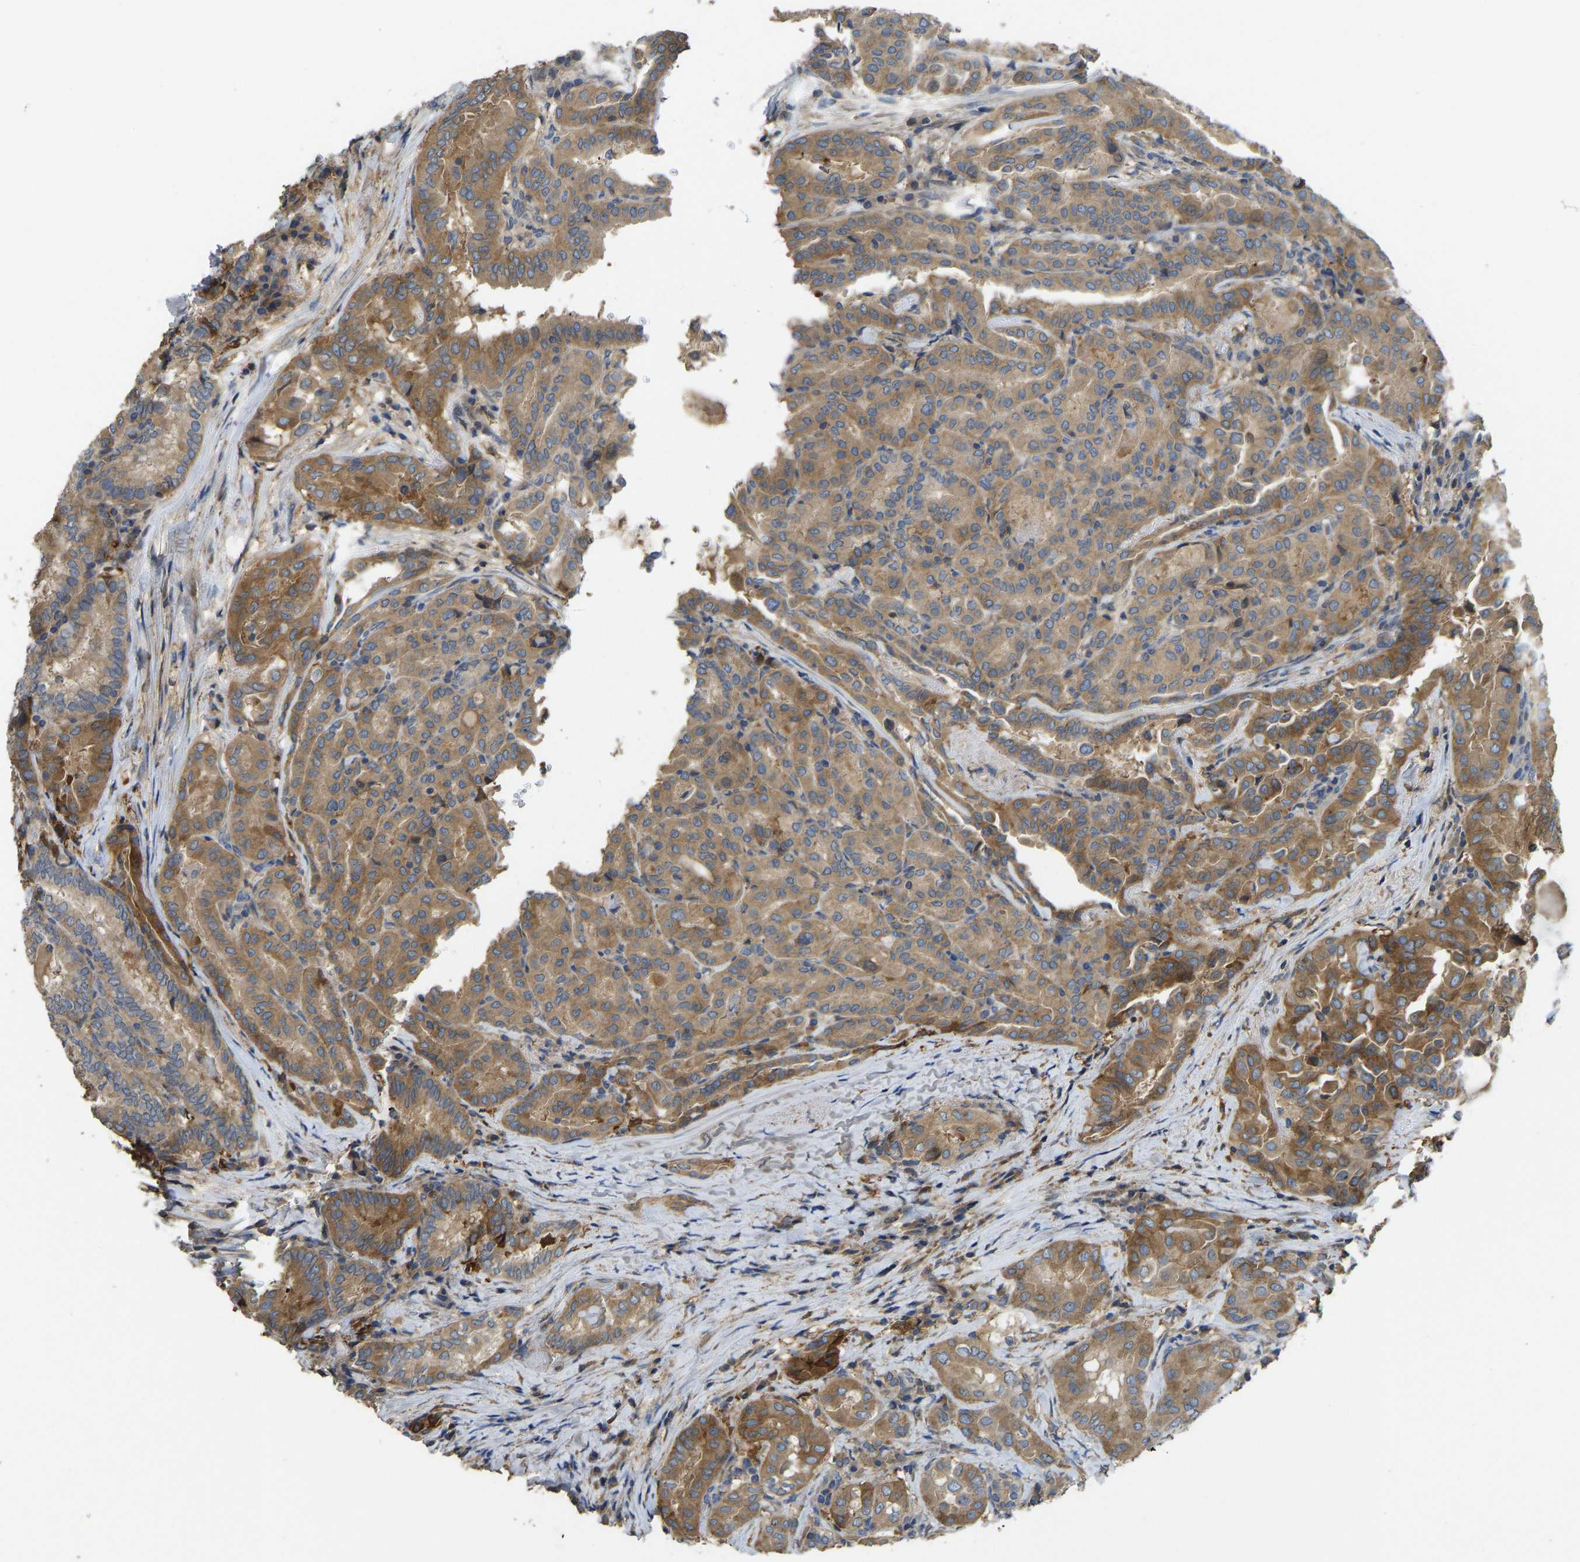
{"staining": {"intensity": "moderate", "quantity": ">75%", "location": "cytoplasmic/membranous"}, "tissue": "thyroid cancer", "cell_type": "Tumor cells", "image_type": "cancer", "snomed": [{"axis": "morphology", "description": "Papillary adenocarcinoma, NOS"}, {"axis": "topography", "description": "Thyroid gland"}], "caption": "Protein expression analysis of human thyroid papillary adenocarcinoma reveals moderate cytoplasmic/membranous staining in about >75% of tumor cells.", "gene": "VCPKMT", "patient": {"sex": "female", "age": 42}}